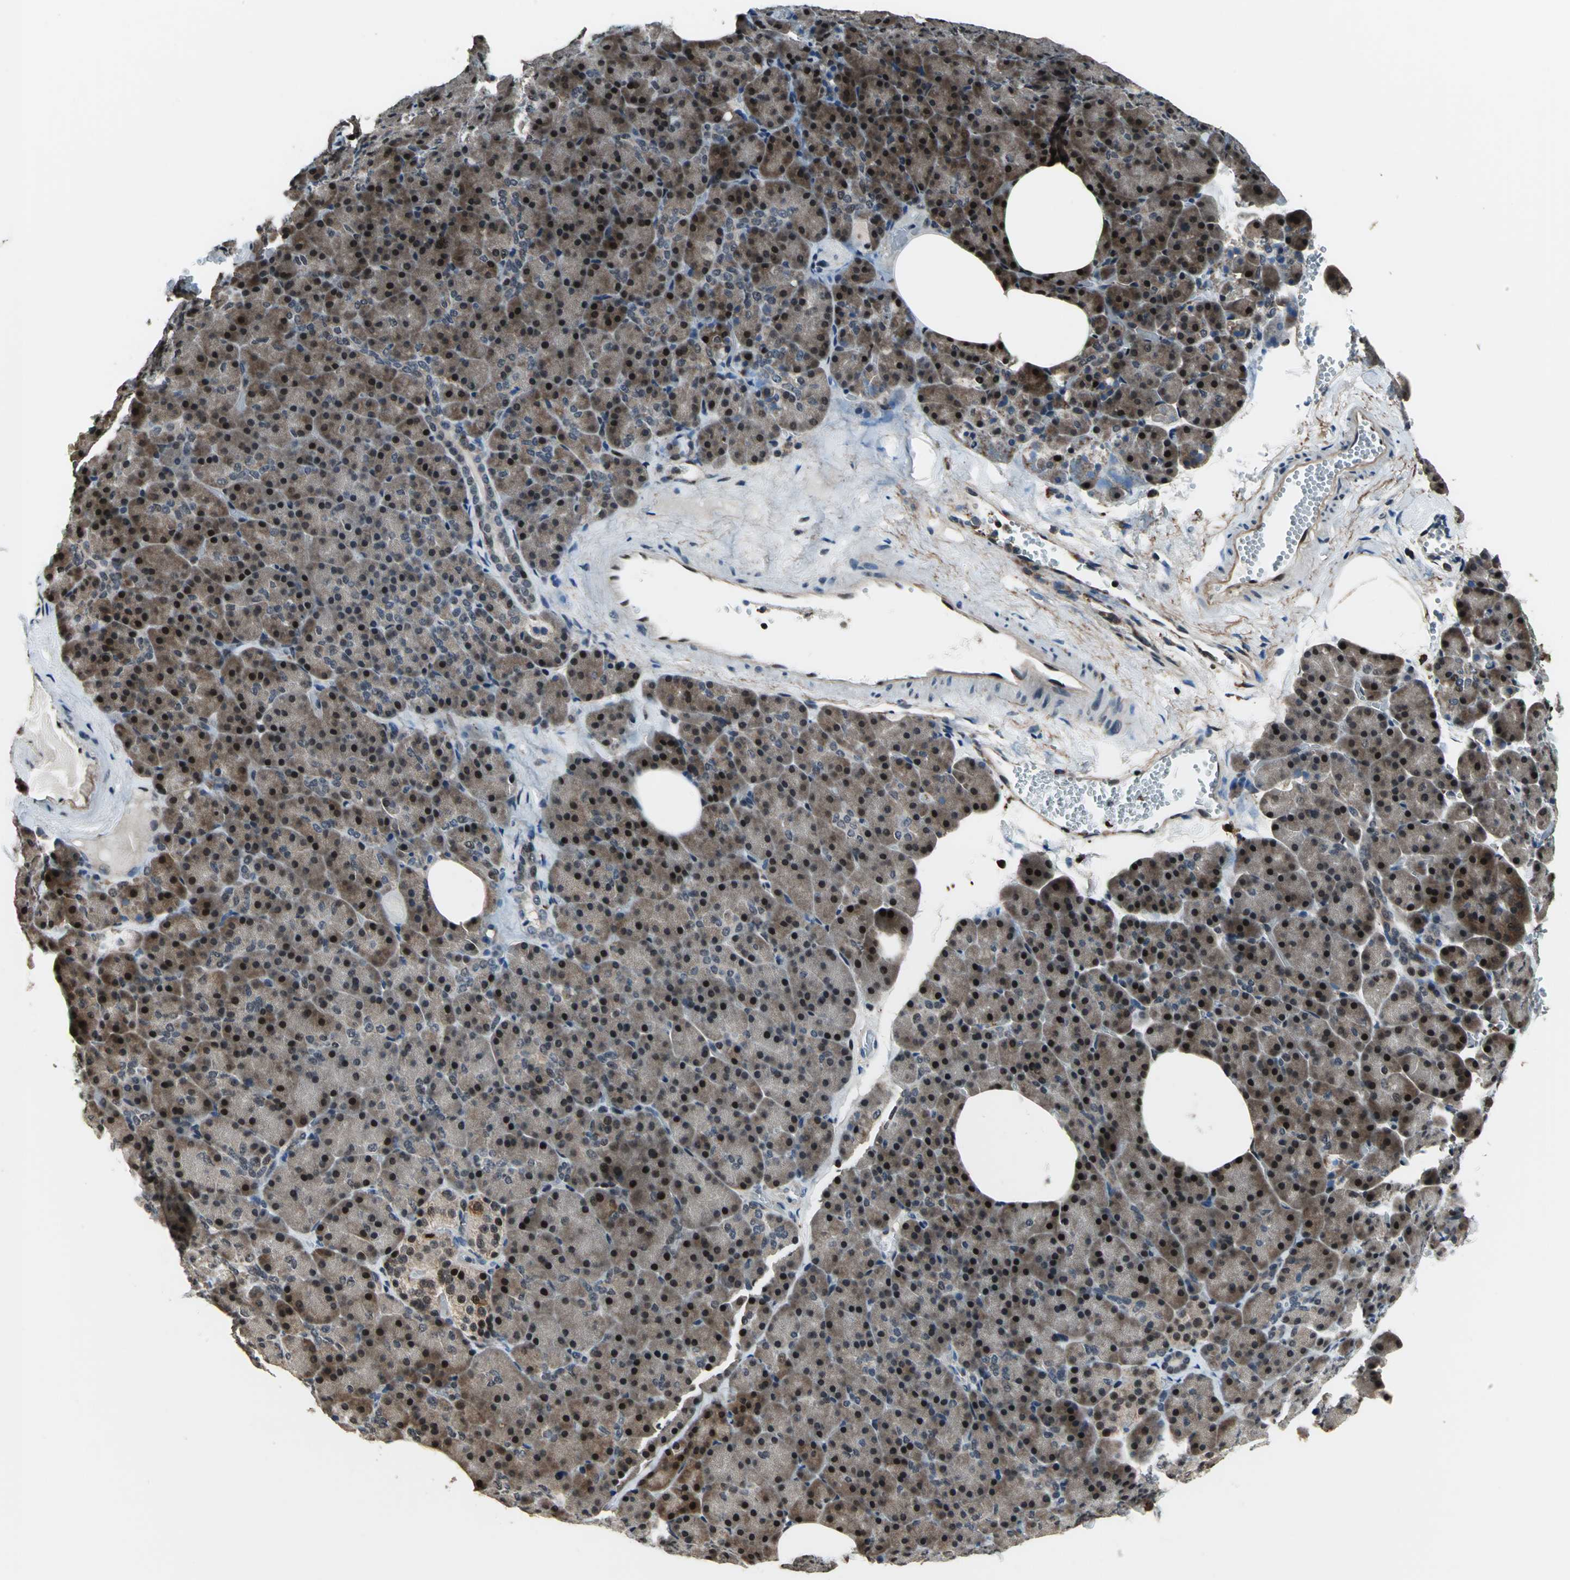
{"staining": {"intensity": "moderate", "quantity": ">75%", "location": "nuclear"}, "tissue": "carcinoid", "cell_type": "Tumor cells", "image_type": "cancer", "snomed": [{"axis": "morphology", "description": "Normal tissue, NOS"}, {"axis": "morphology", "description": "Carcinoid, malignant, NOS"}, {"axis": "topography", "description": "Pancreas"}], "caption": "Carcinoid tissue shows moderate nuclear positivity in approximately >75% of tumor cells (DAB IHC, brown staining for protein, blue staining for nuclei).", "gene": "MIS18BP1", "patient": {"sex": "female", "age": 35}}